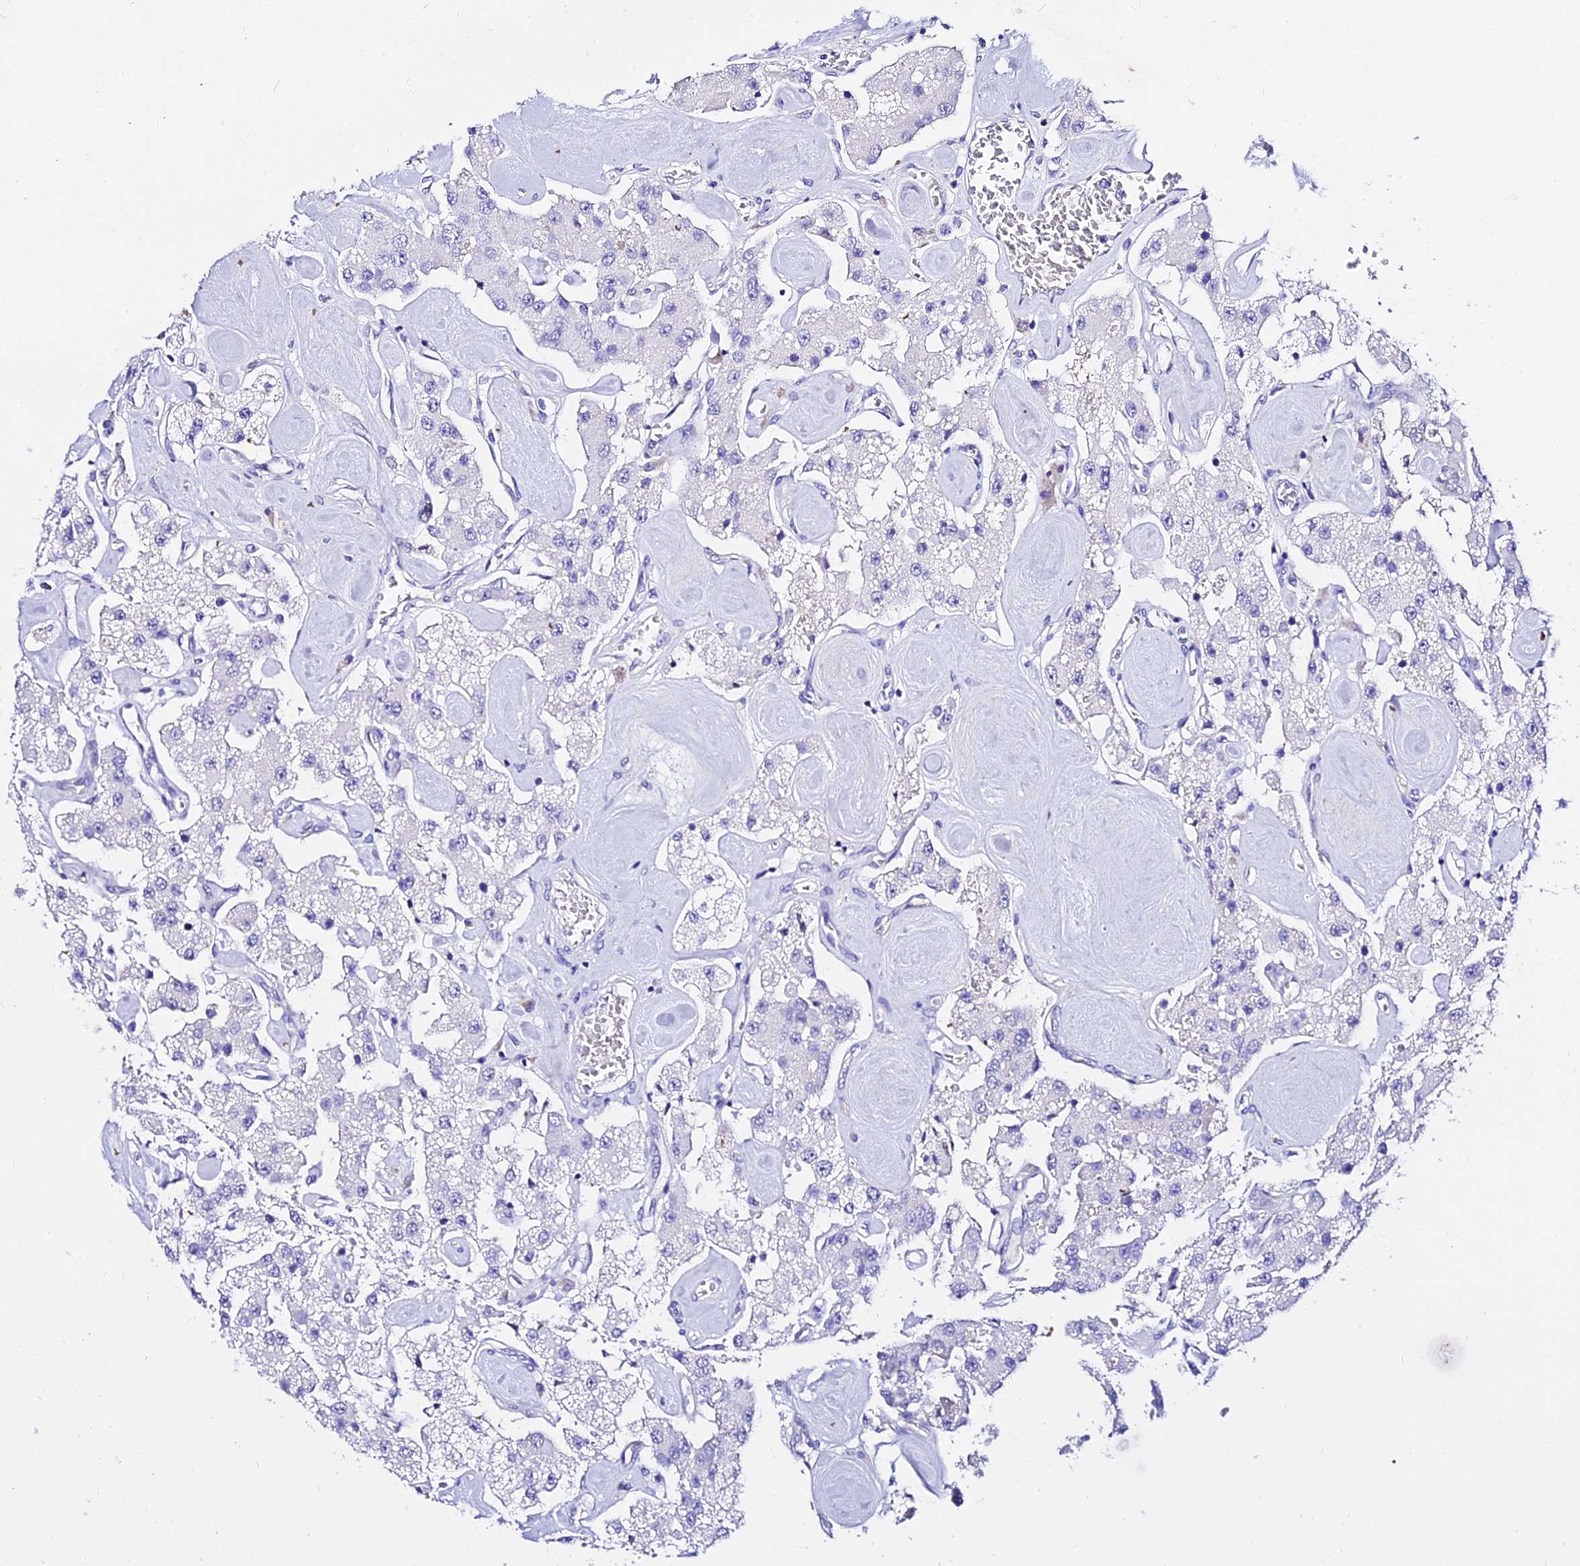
{"staining": {"intensity": "negative", "quantity": "none", "location": "none"}, "tissue": "carcinoid", "cell_type": "Tumor cells", "image_type": "cancer", "snomed": [{"axis": "morphology", "description": "Carcinoid, malignant, NOS"}, {"axis": "topography", "description": "Pancreas"}], "caption": "Malignant carcinoid stained for a protein using immunohistochemistry exhibits no expression tumor cells.", "gene": "DEFB106A", "patient": {"sex": "male", "age": 41}}